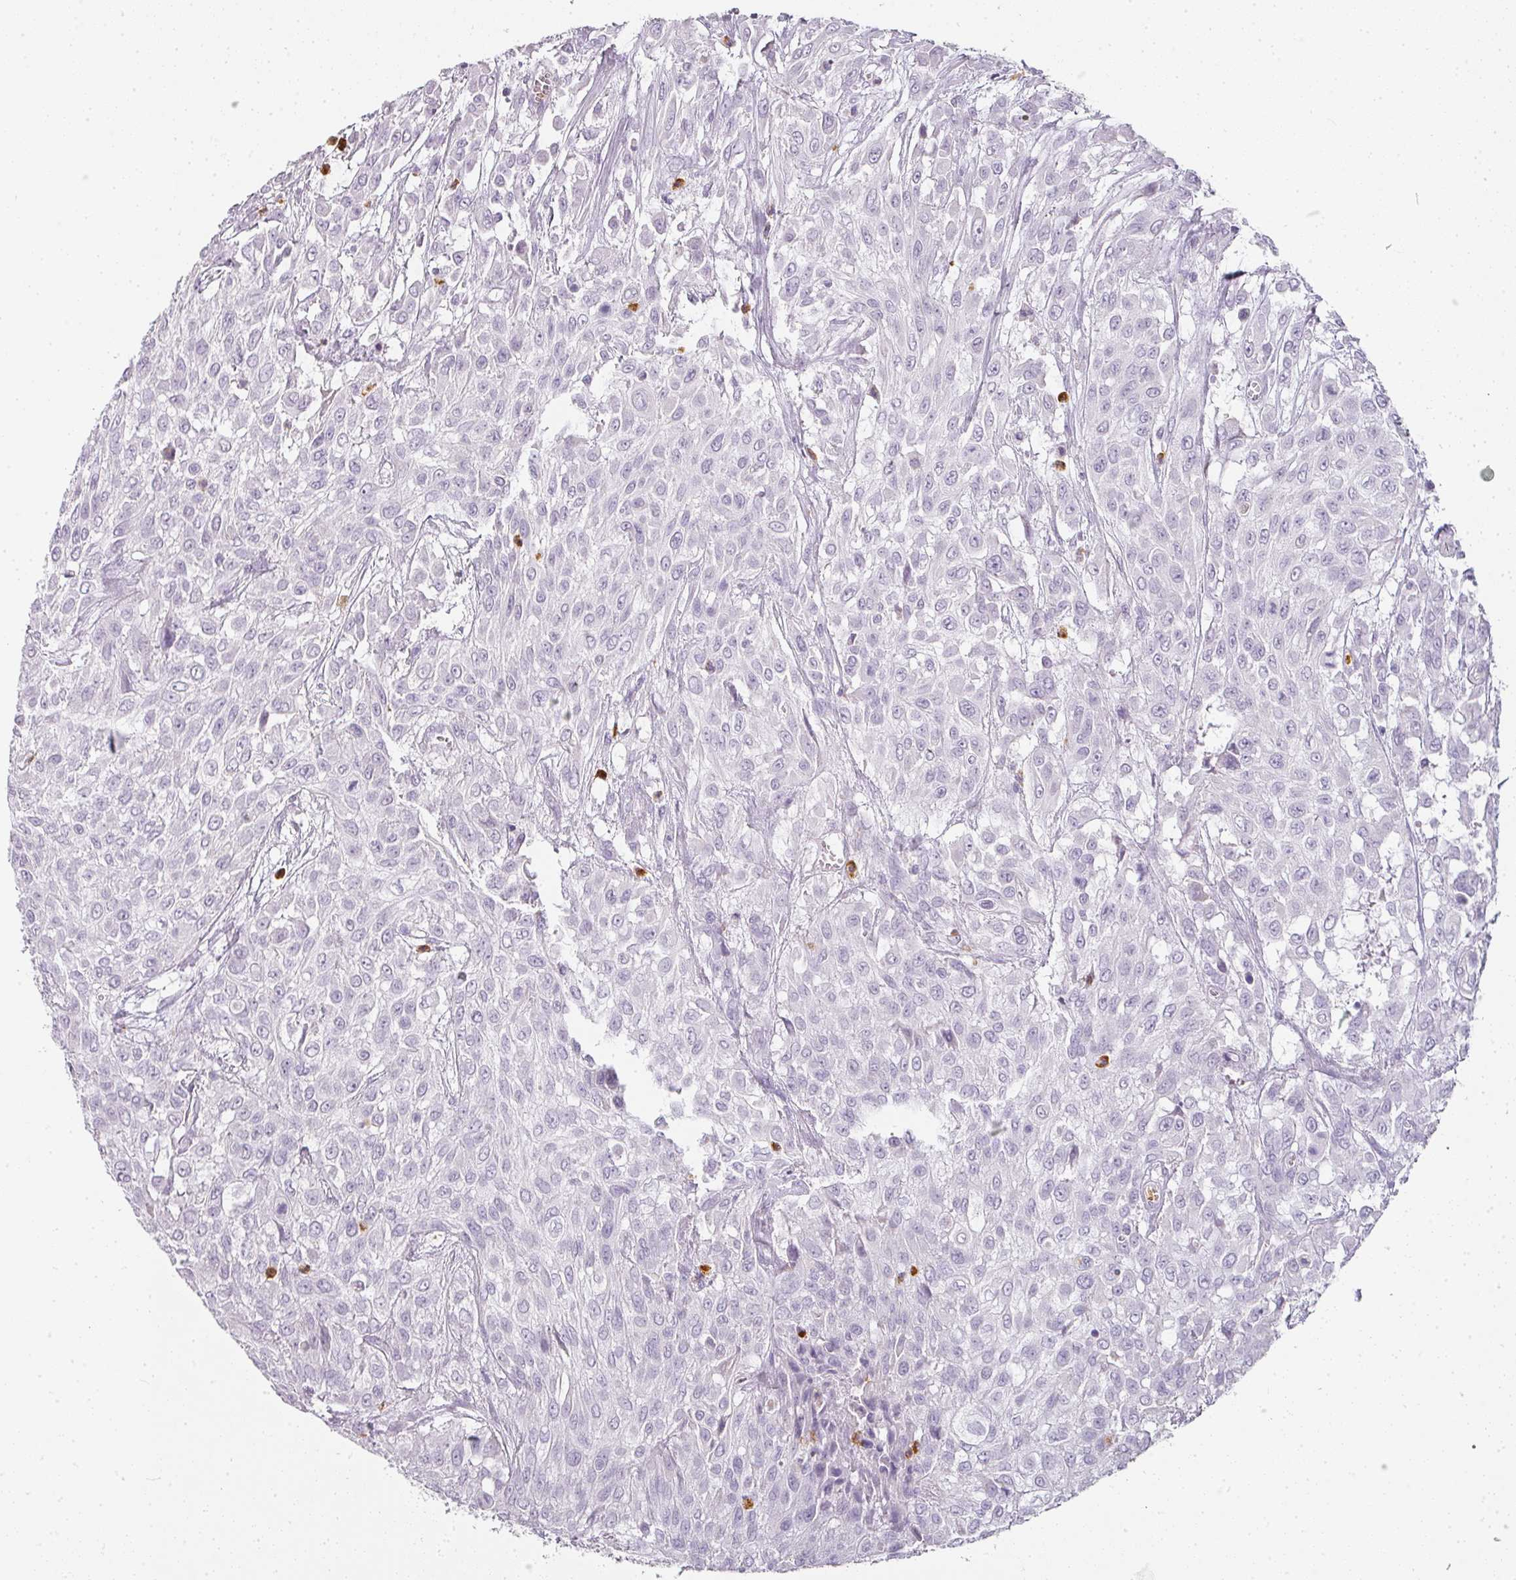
{"staining": {"intensity": "negative", "quantity": "none", "location": "none"}, "tissue": "urothelial cancer", "cell_type": "Tumor cells", "image_type": "cancer", "snomed": [{"axis": "morphology", "description": "Urothelial carcinoma, High grade"}, {"axis": "topography", "description": "Urinary bladder"}], "caption": "Immunohistochemistry image of neoplastic tissue: high-grade urothelial carcinoma stained with DAB (3,3'-diaminobenzidine) demonstrates no significant protein positivity in tumor cells.", "gene": "CAMP", "patient": {"sex": "male", "age": 57}}